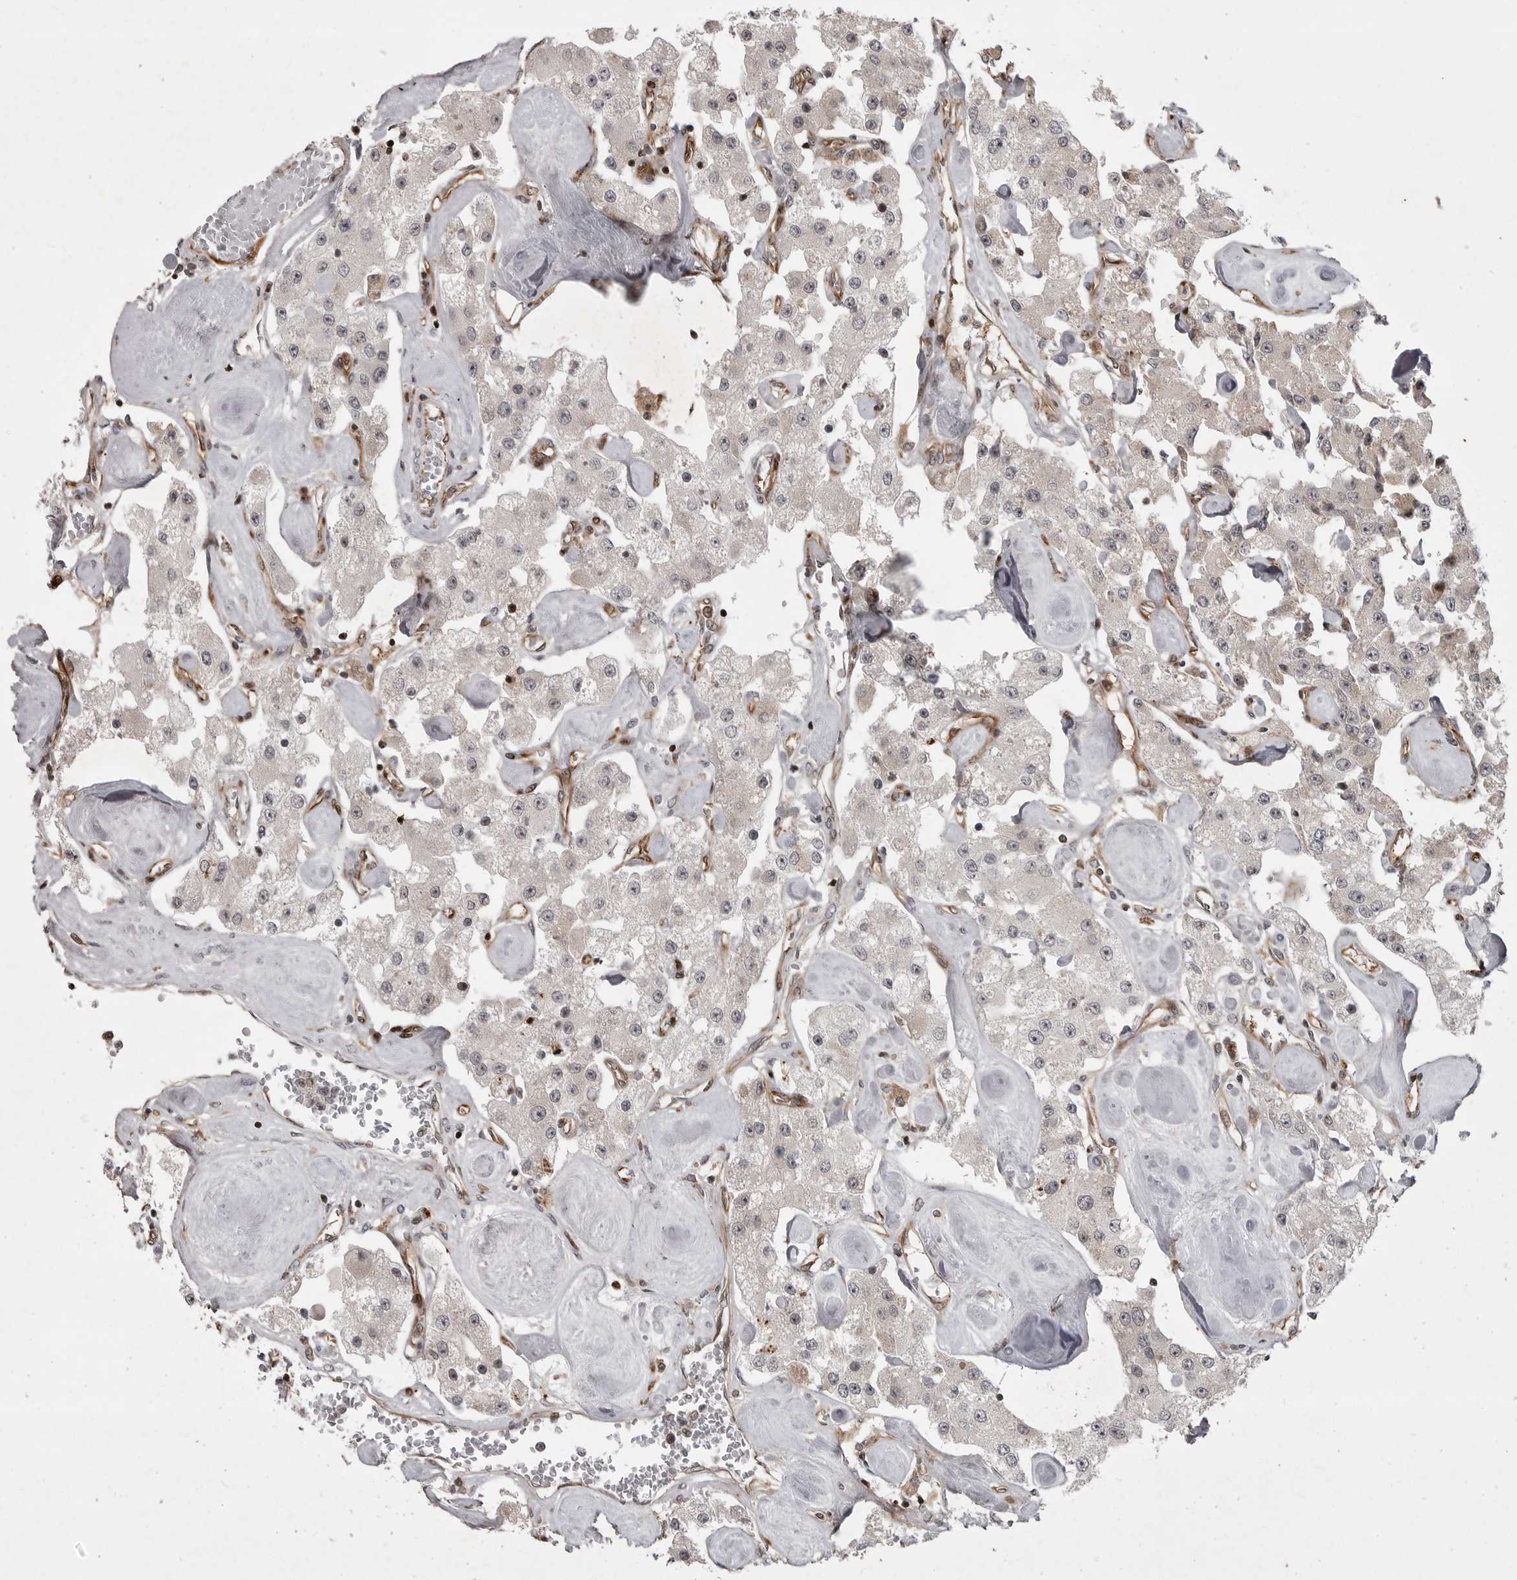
{"staining": {"intensity": "negative", "quantity": "none", "location": "none"}, "tissue": "carcinoid", "cell_type": "Tumor cells", "image_type": "cancer", "snomed": [{"axis": "morphology", "description": "Carcinoid, malignant, NOS"}, {"axis": "topography", "description": "Pancreas"}], "caption": "An image of human carcinoid (malignant) is negative for staining in tumor cells.", "gene": "ABL1", "patient": {"sex": "male", "age": 41}}